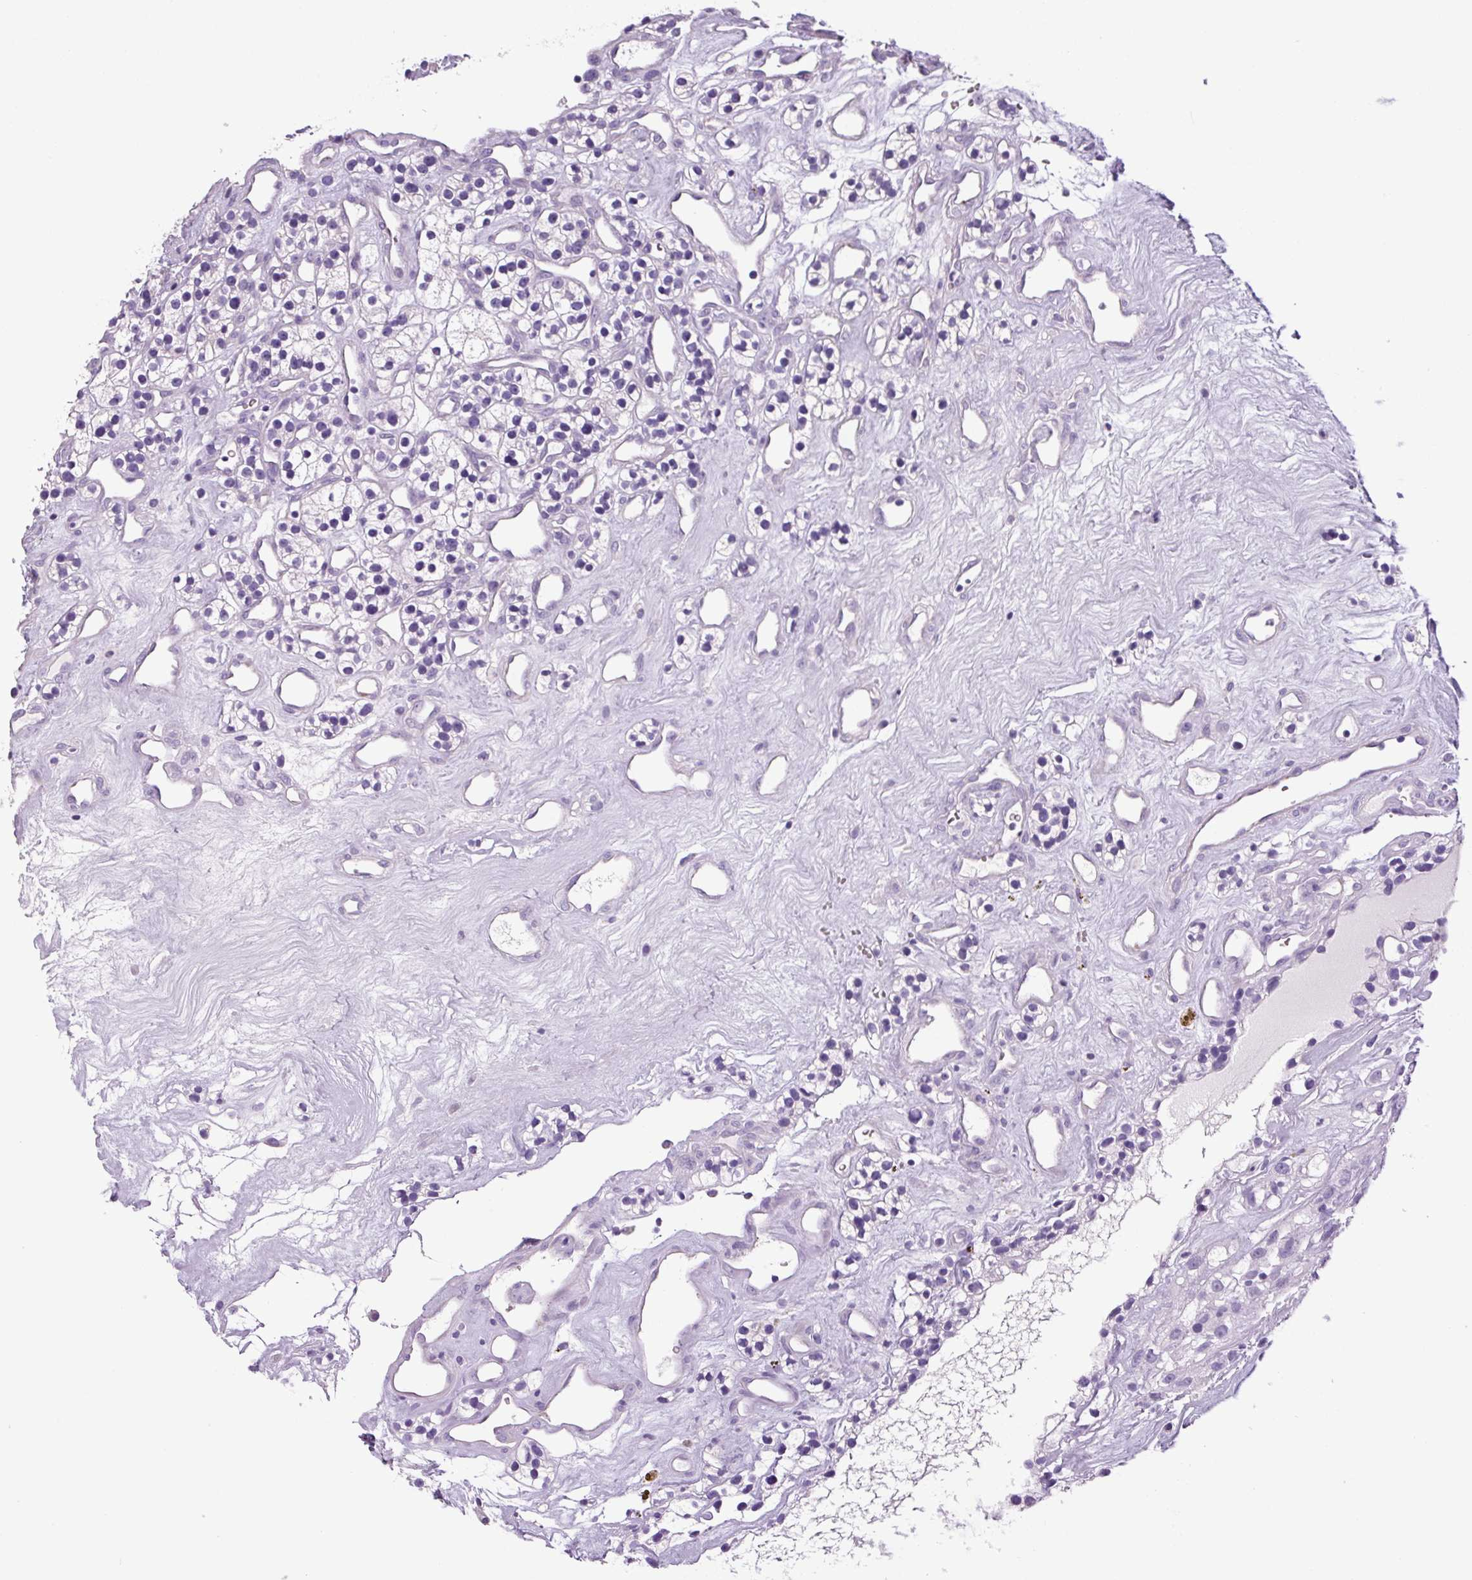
{"staining": {"intensity": "negative", "quantity": "none", "location": "none"}, "tissue": "renal cancer", "cell_type": "Tumor cells", "image_type": "cancer", "snomed": [{"axis": "morphology", "description": "Adenocarcinoma, NOS"}, {"axis": "topography", "description": "Kidney"}], "caption": "Immunohistochemistry histopathology image of neoplastic tissue: human adenocarcinoma (renal) stained with DAB reveals no significant protein staining in tumor cells. (Immunohistochemistry, brightfield microscopy, high magnification).", "gene": "CHGA", "patient": {"sex": "female", "age": 57}}